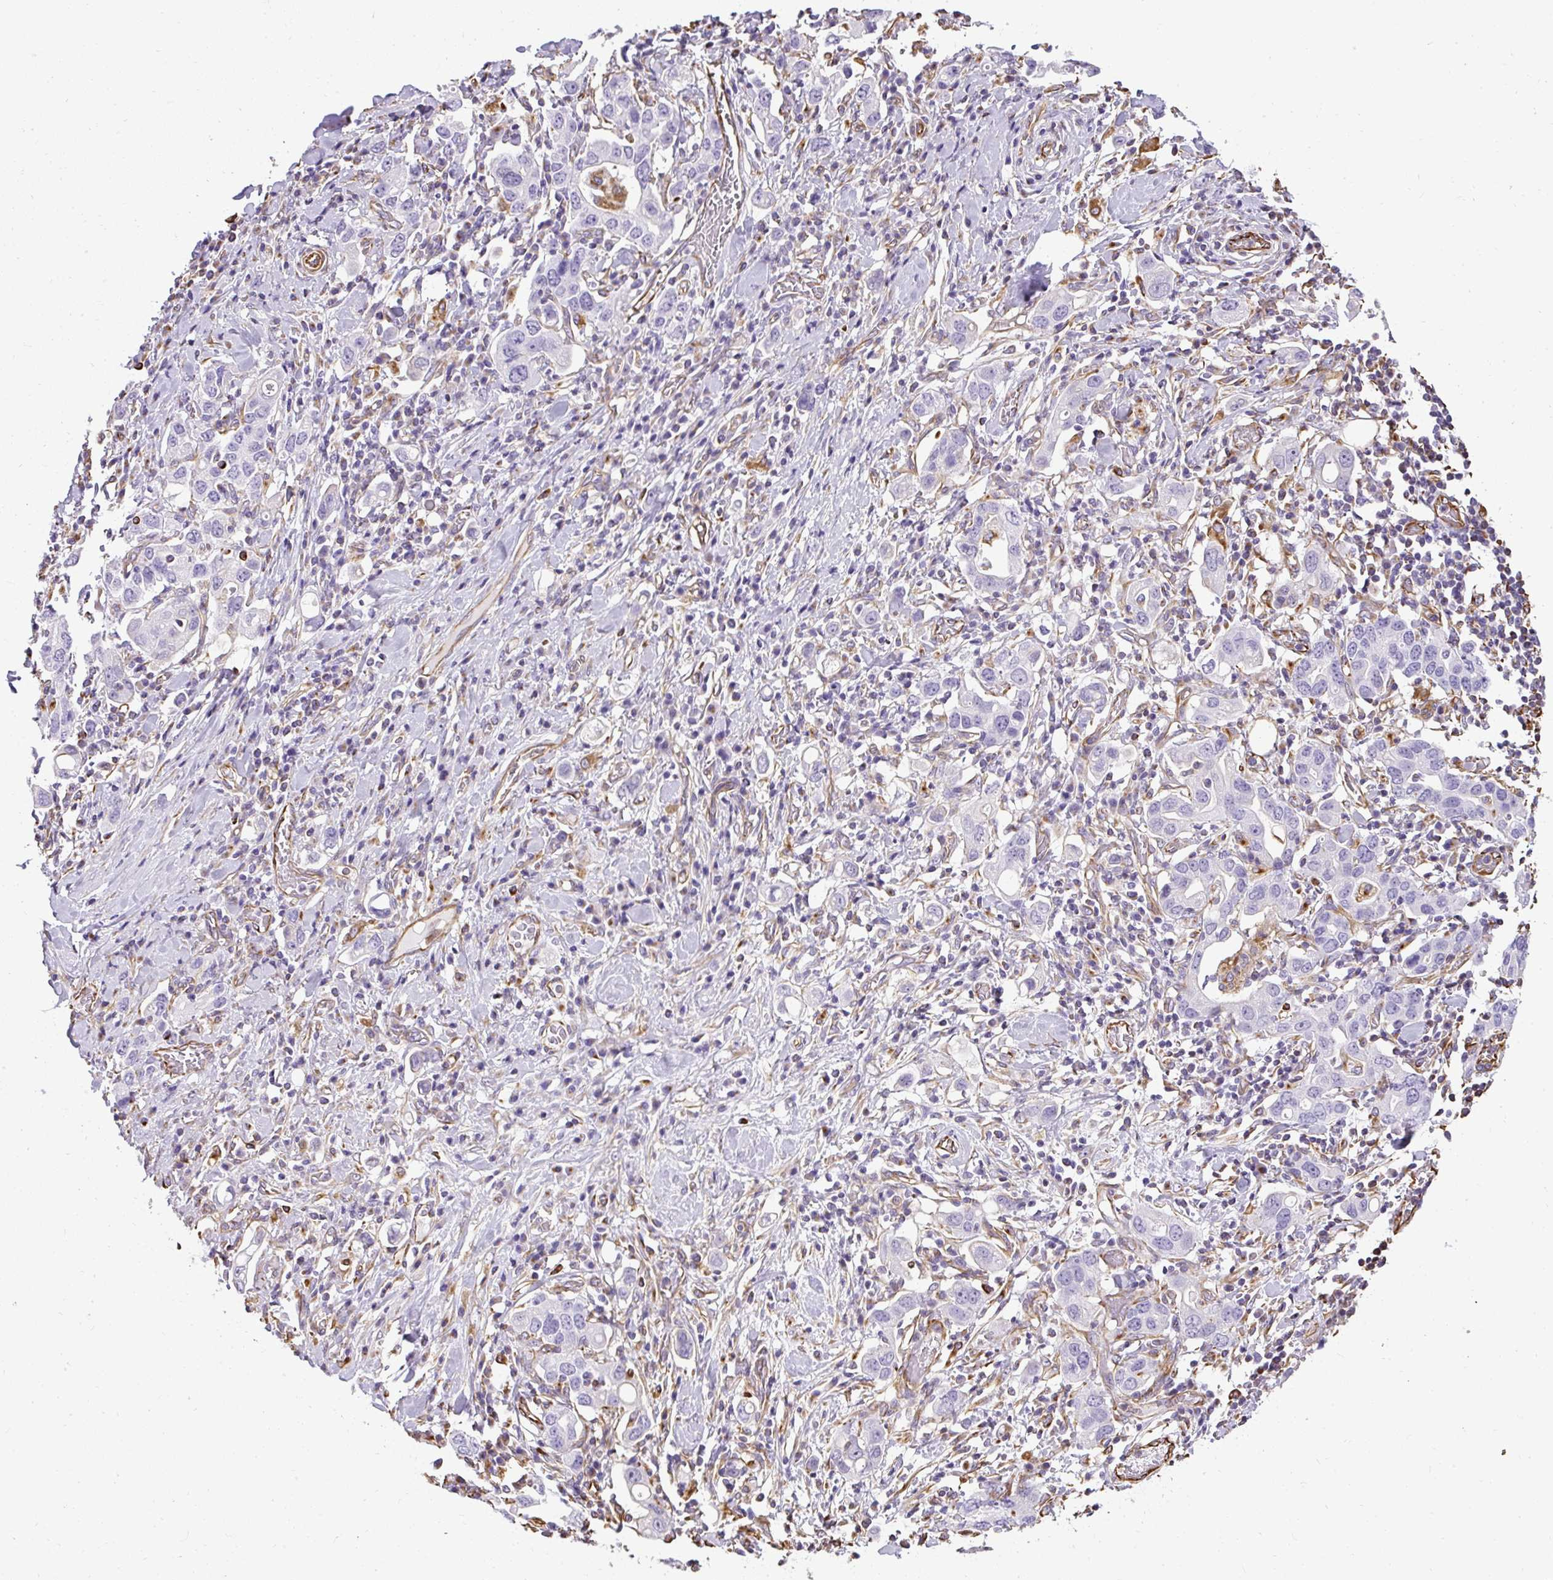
{"staining": {"intensity": "negative", "quantity": "none", "location": "none"}, "tissue": "stomach cancer", "cell_type": "Tumor cells", "image_type": "cancer", "snomed": [{"axis": "morphology", "description": "Adenocarcinoma, NOS"}, {"axis": "topography", "description": "Stomach, upper"}], "caption": "Adenocarcinoma (stomach) was stained to show a protein in brown. There is no significant expression in tumor cells.", "gene": "PLS1", "patient": {"sex": "male", "age": 62}}